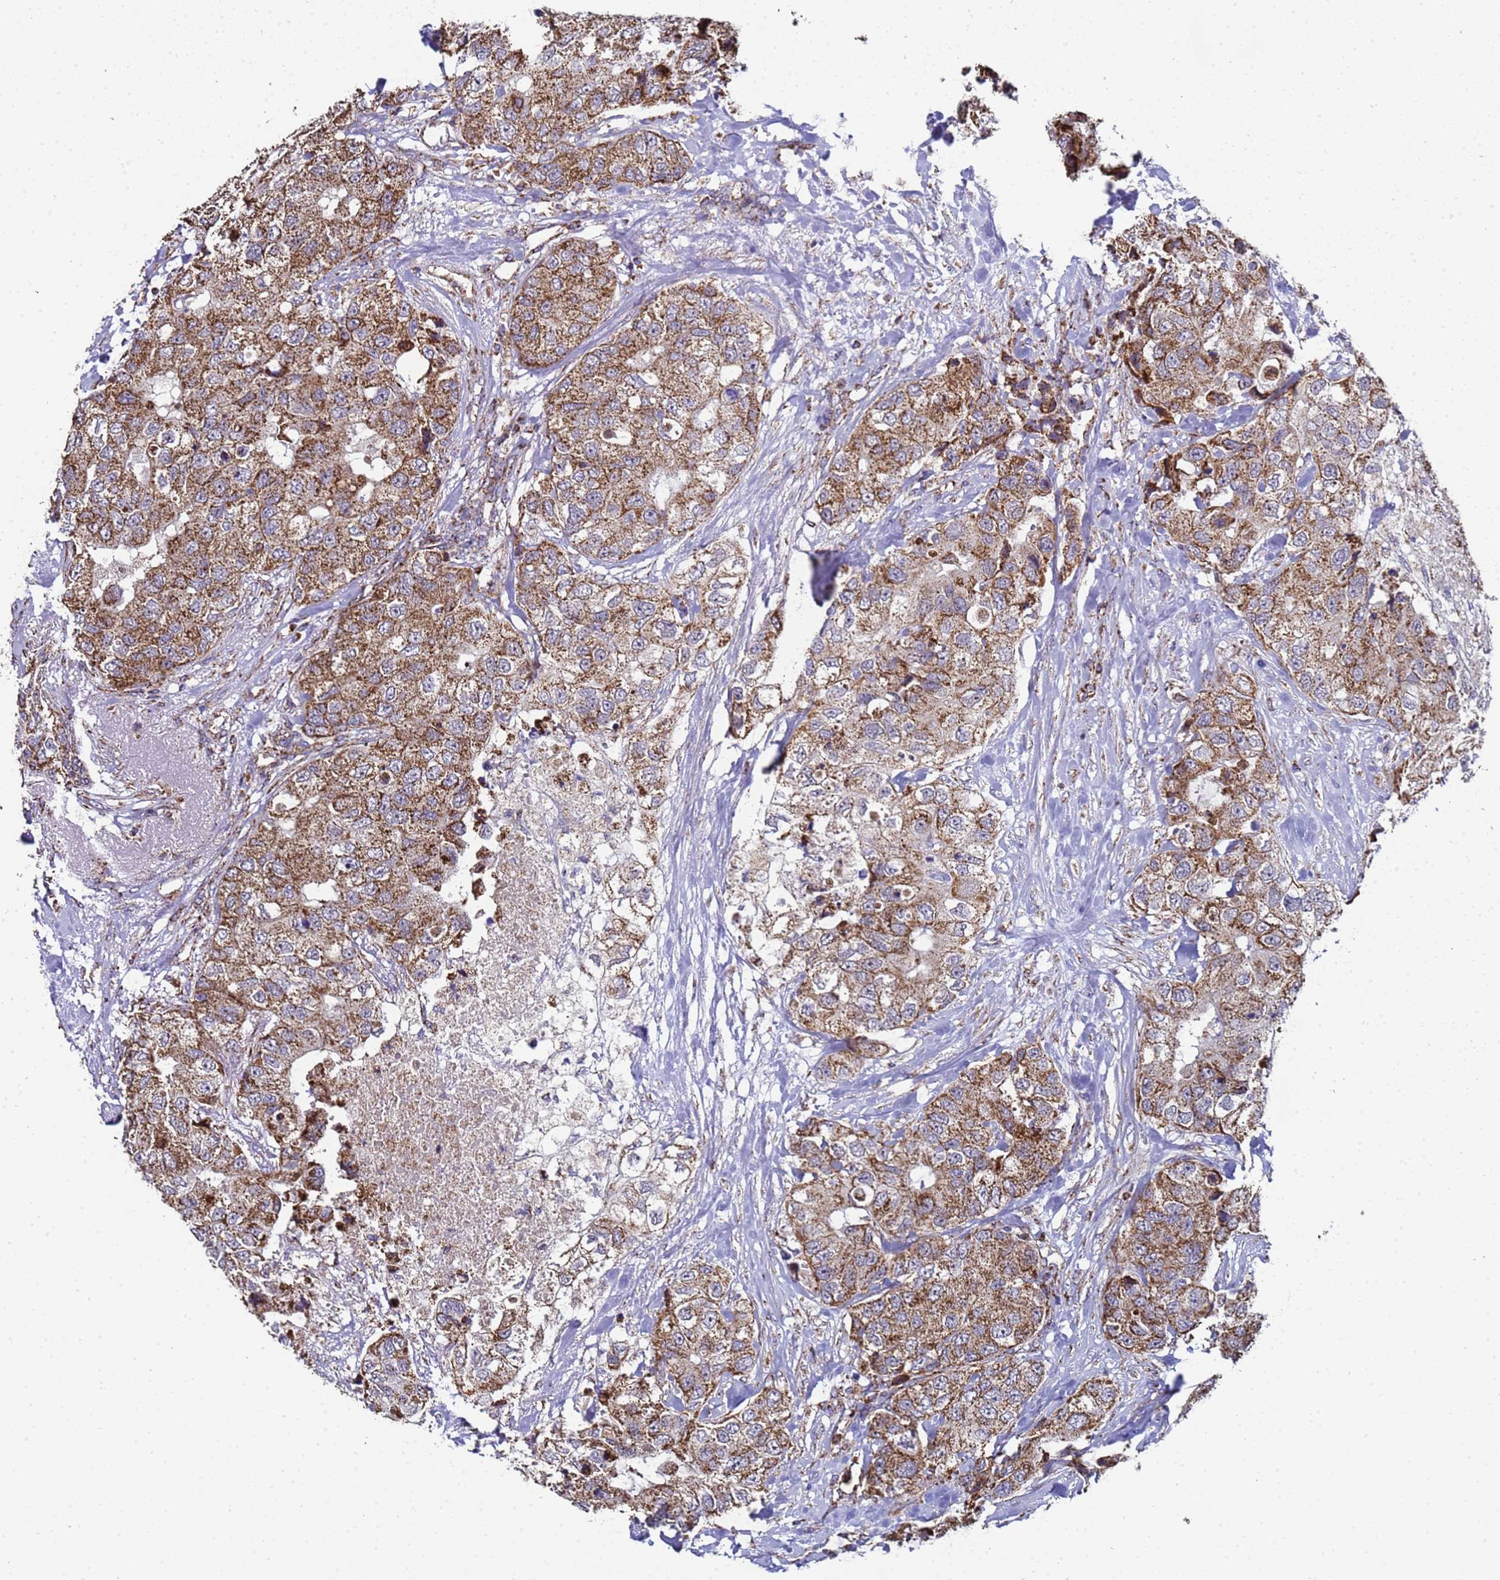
{"staining": {"intensity": "moderate", "quantity": ">75%", "location": "cytoplasmic/membranous"}, "tissue": "breast cancer", "cell_type": "Tumor cells", "image_type": "cancer", "snomed": [{"axis": "morphology", "description": "Duct carcinoma"}, {"axis": "topography", "description": "Breast"}], "caption": "Immunohistochemical staining of breast cancer shows medium levels of moderate cytoplasmic/membranous protein staining in about >75% of tumor cells. (Brightfield microscopy of DAB IHC at high magnification).", "gene": "MRPS12", "patient": {"sex": "female", "age": 62}}